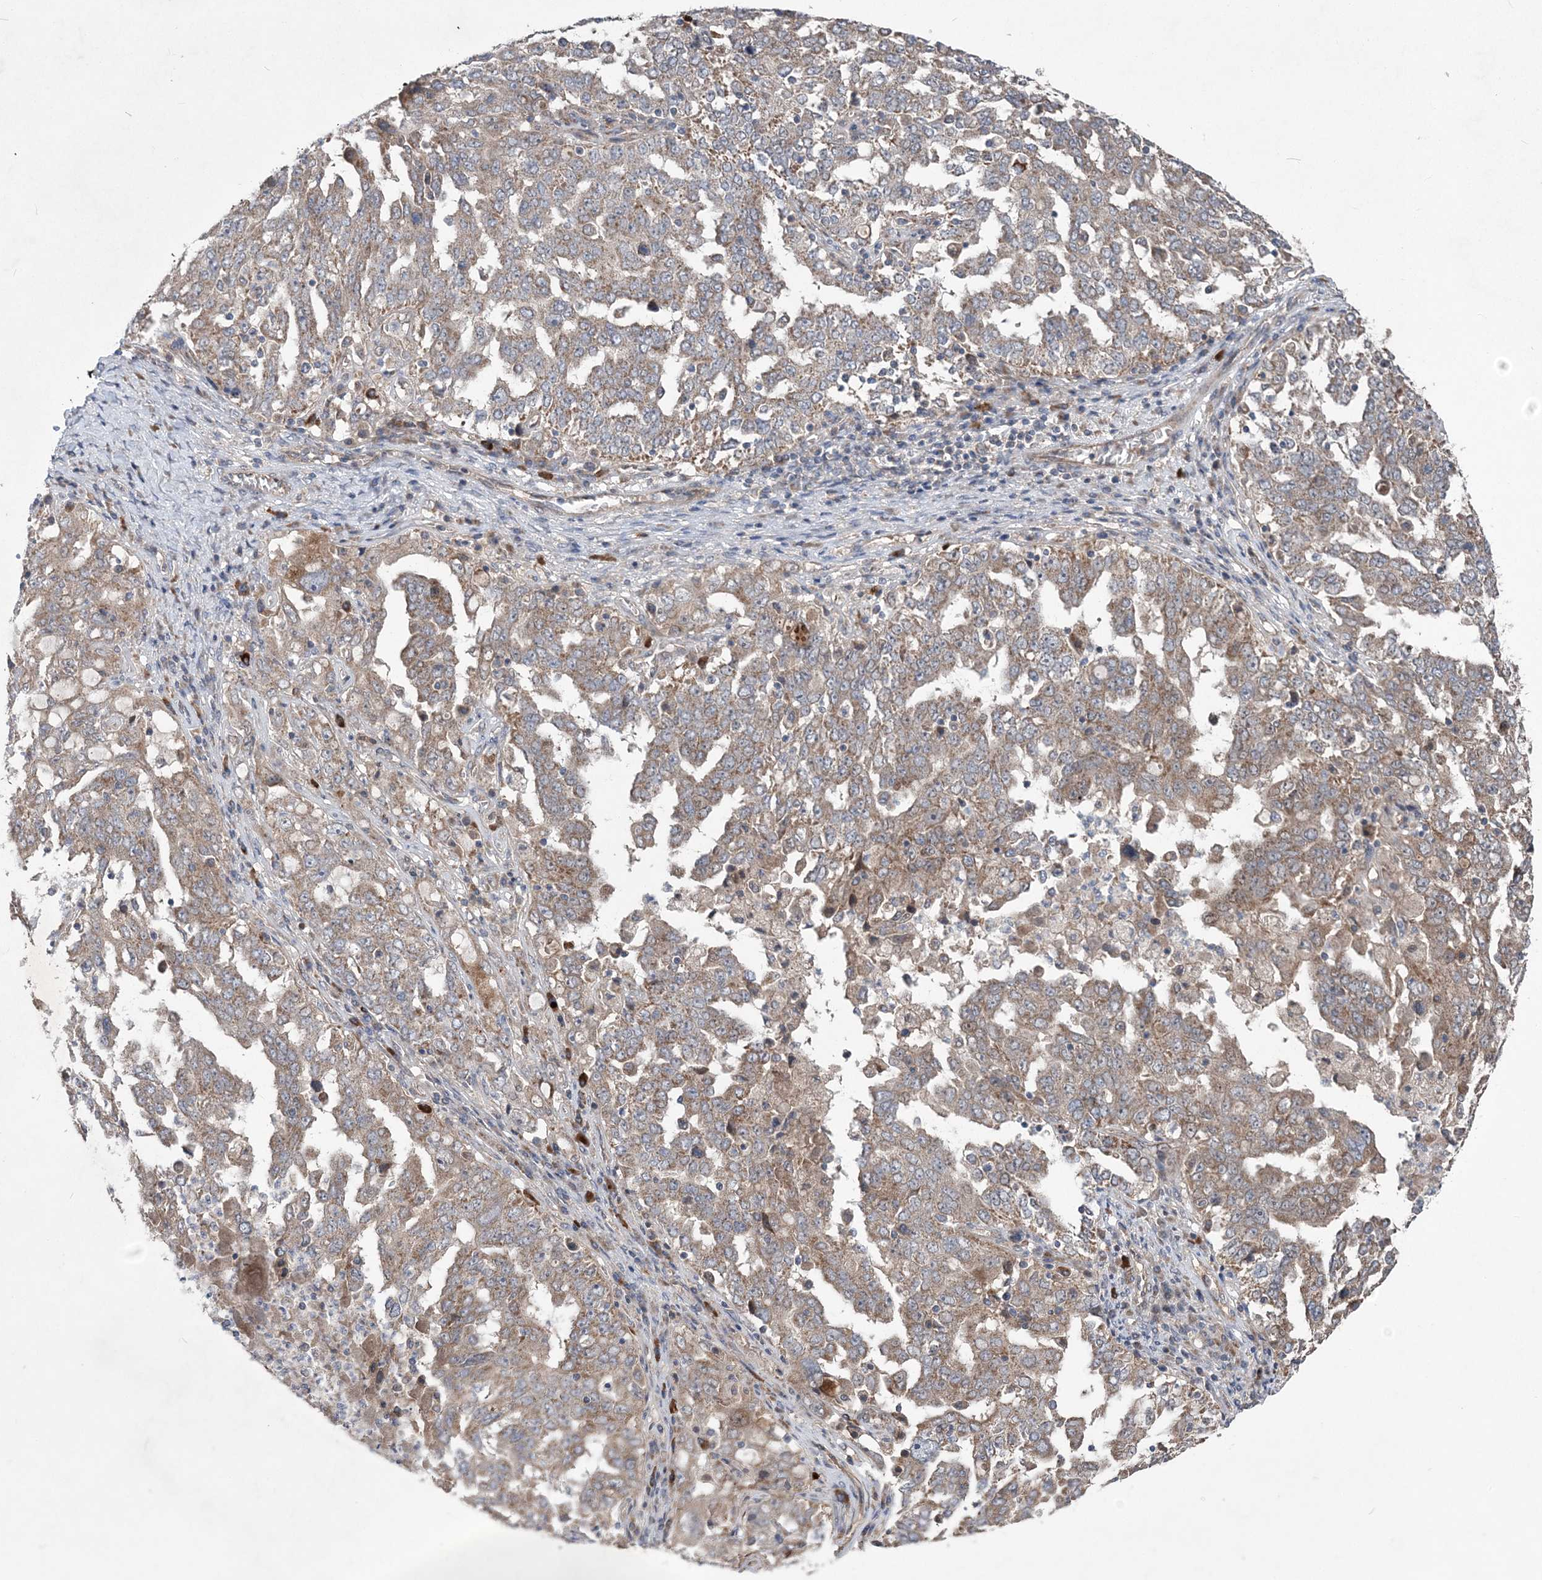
{"staining": {"intensity": "moderate", "quantity": "25%-75%", "location": "cytoplasmic/membranous"}, "tissue": "ovarian cancer", "cell_type": "Tumor cells", "image_type": "cancer", "snomed": [{"axis": "morphology", "description": "Carcinoma, endometroid"}, {"axis": "topography", "description": "Ovary"}], "caption": "Immunohistochemical staining of endometroid carcinoma (ovarian) shows medium levels of moderate cytoplasmic/membranous staining in about 25%-75% of tumor cells.", "gene": "MTRF1L", "patient": {"sex": "female", "age": 62}}